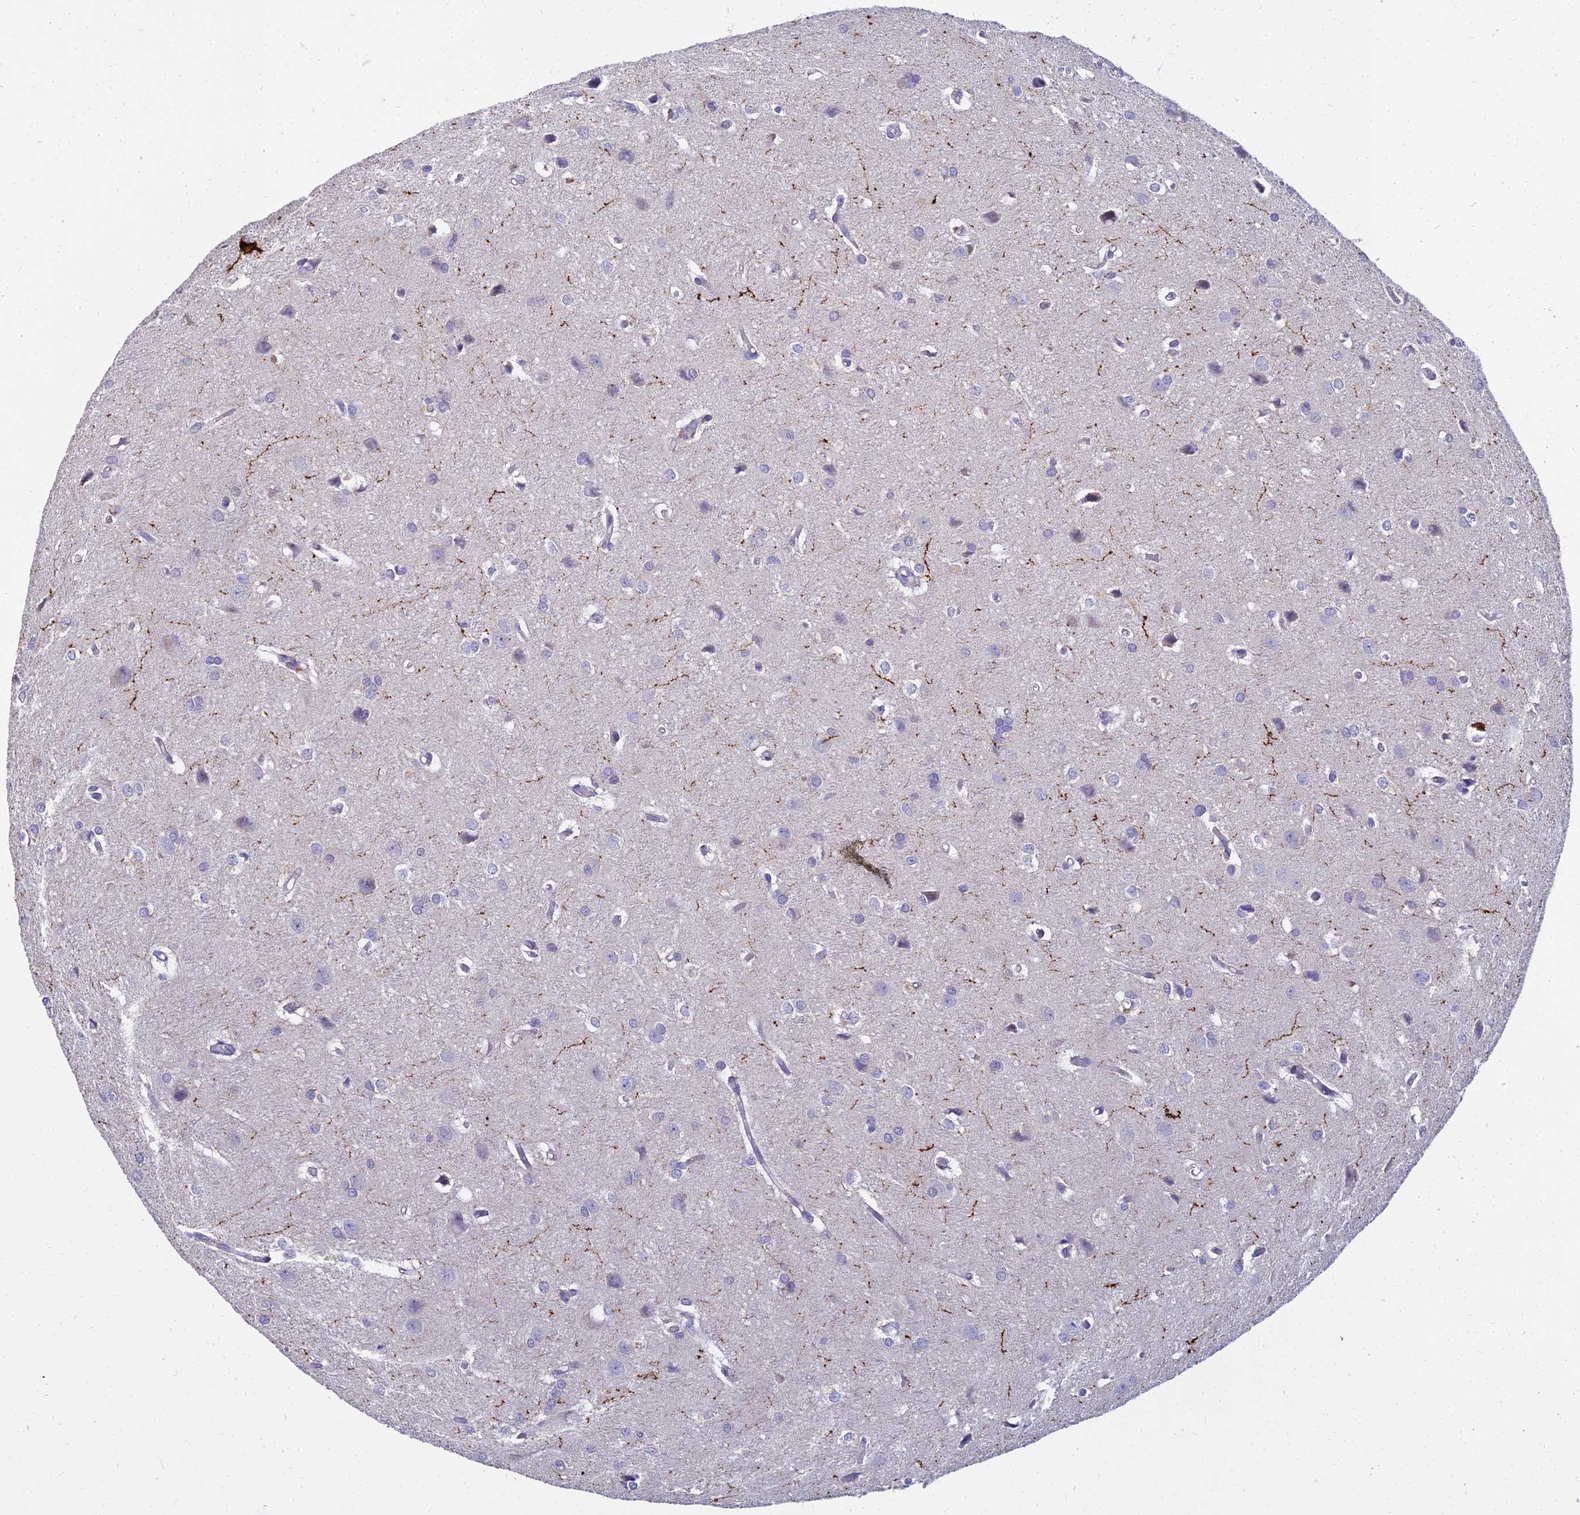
{"staining": {"intensity": "negative", "quantity": "none", "location": "none"}, "tissue": "glioma", "cell_type": "Tumor cells", "image_type": "cancer", "snomed": [{"axis": "morphology", "description": "Glioma, malignant, High grade"}, {"axis": "topography", "description": "Brain"}], "caption": "Image shows no protein staining in tumor cells of glioma tissue.", "gene": "NPY", "patient": {"sex": "female", "age": 50}}